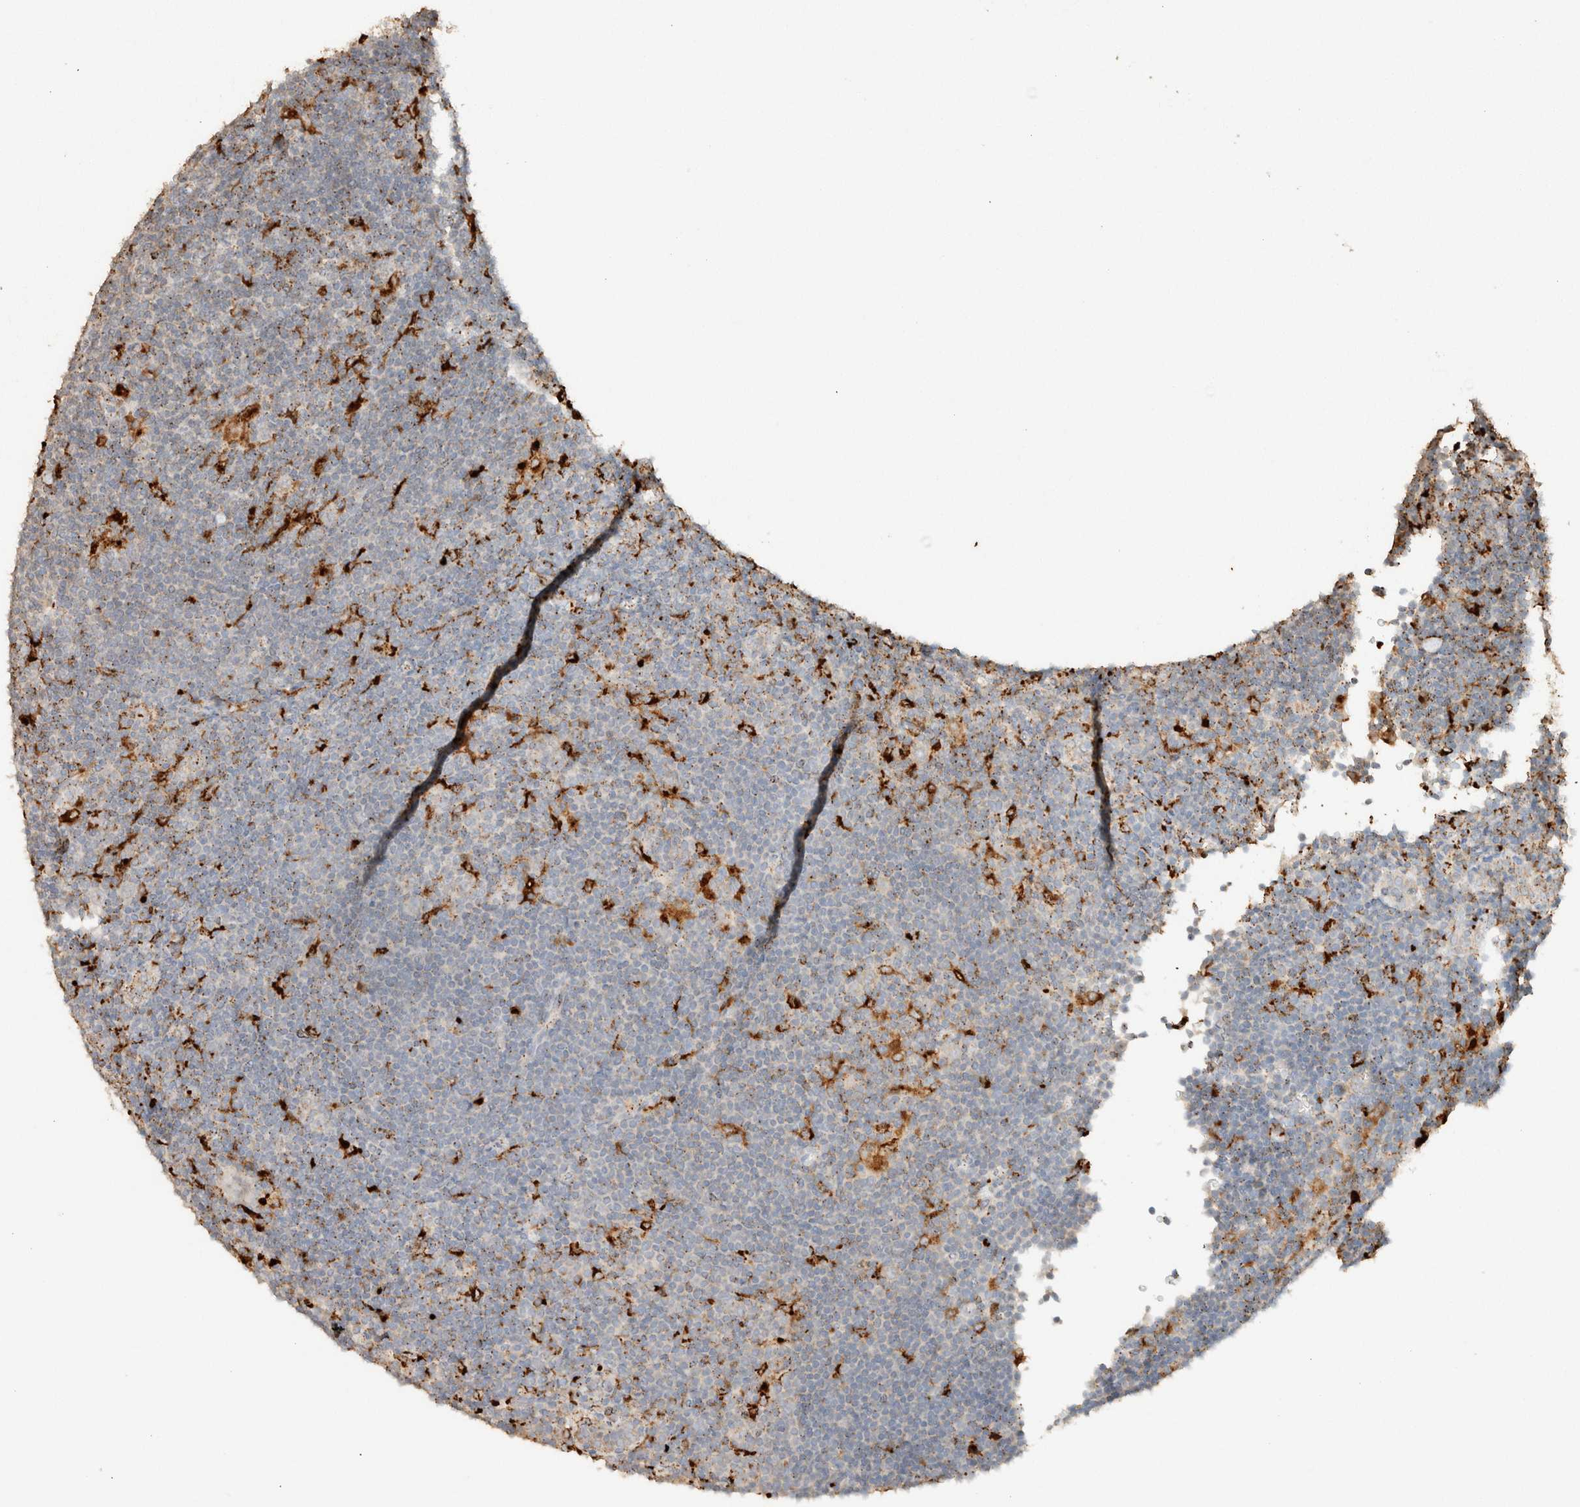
{"staining": {"intensity": "negative", "quantity": "none", "location": "none"}, "tissue": "lymphoma", "cell_type": "Tumor cells", "image_type": "cancer", "snomed": [{"axis": "morphology", "description": "Hodgkin's disease, NOS"}, {"axis": "topography", "description": "Lymph node"}], "caption": "An immunohistochemistry (IHC) photomicrograph of Hodgkin's disease is shown. There is no staining in tumor cells of Hodgkin's disease.", "gene": "CTSC", "patient": {"sex": "female", "age": 57}}